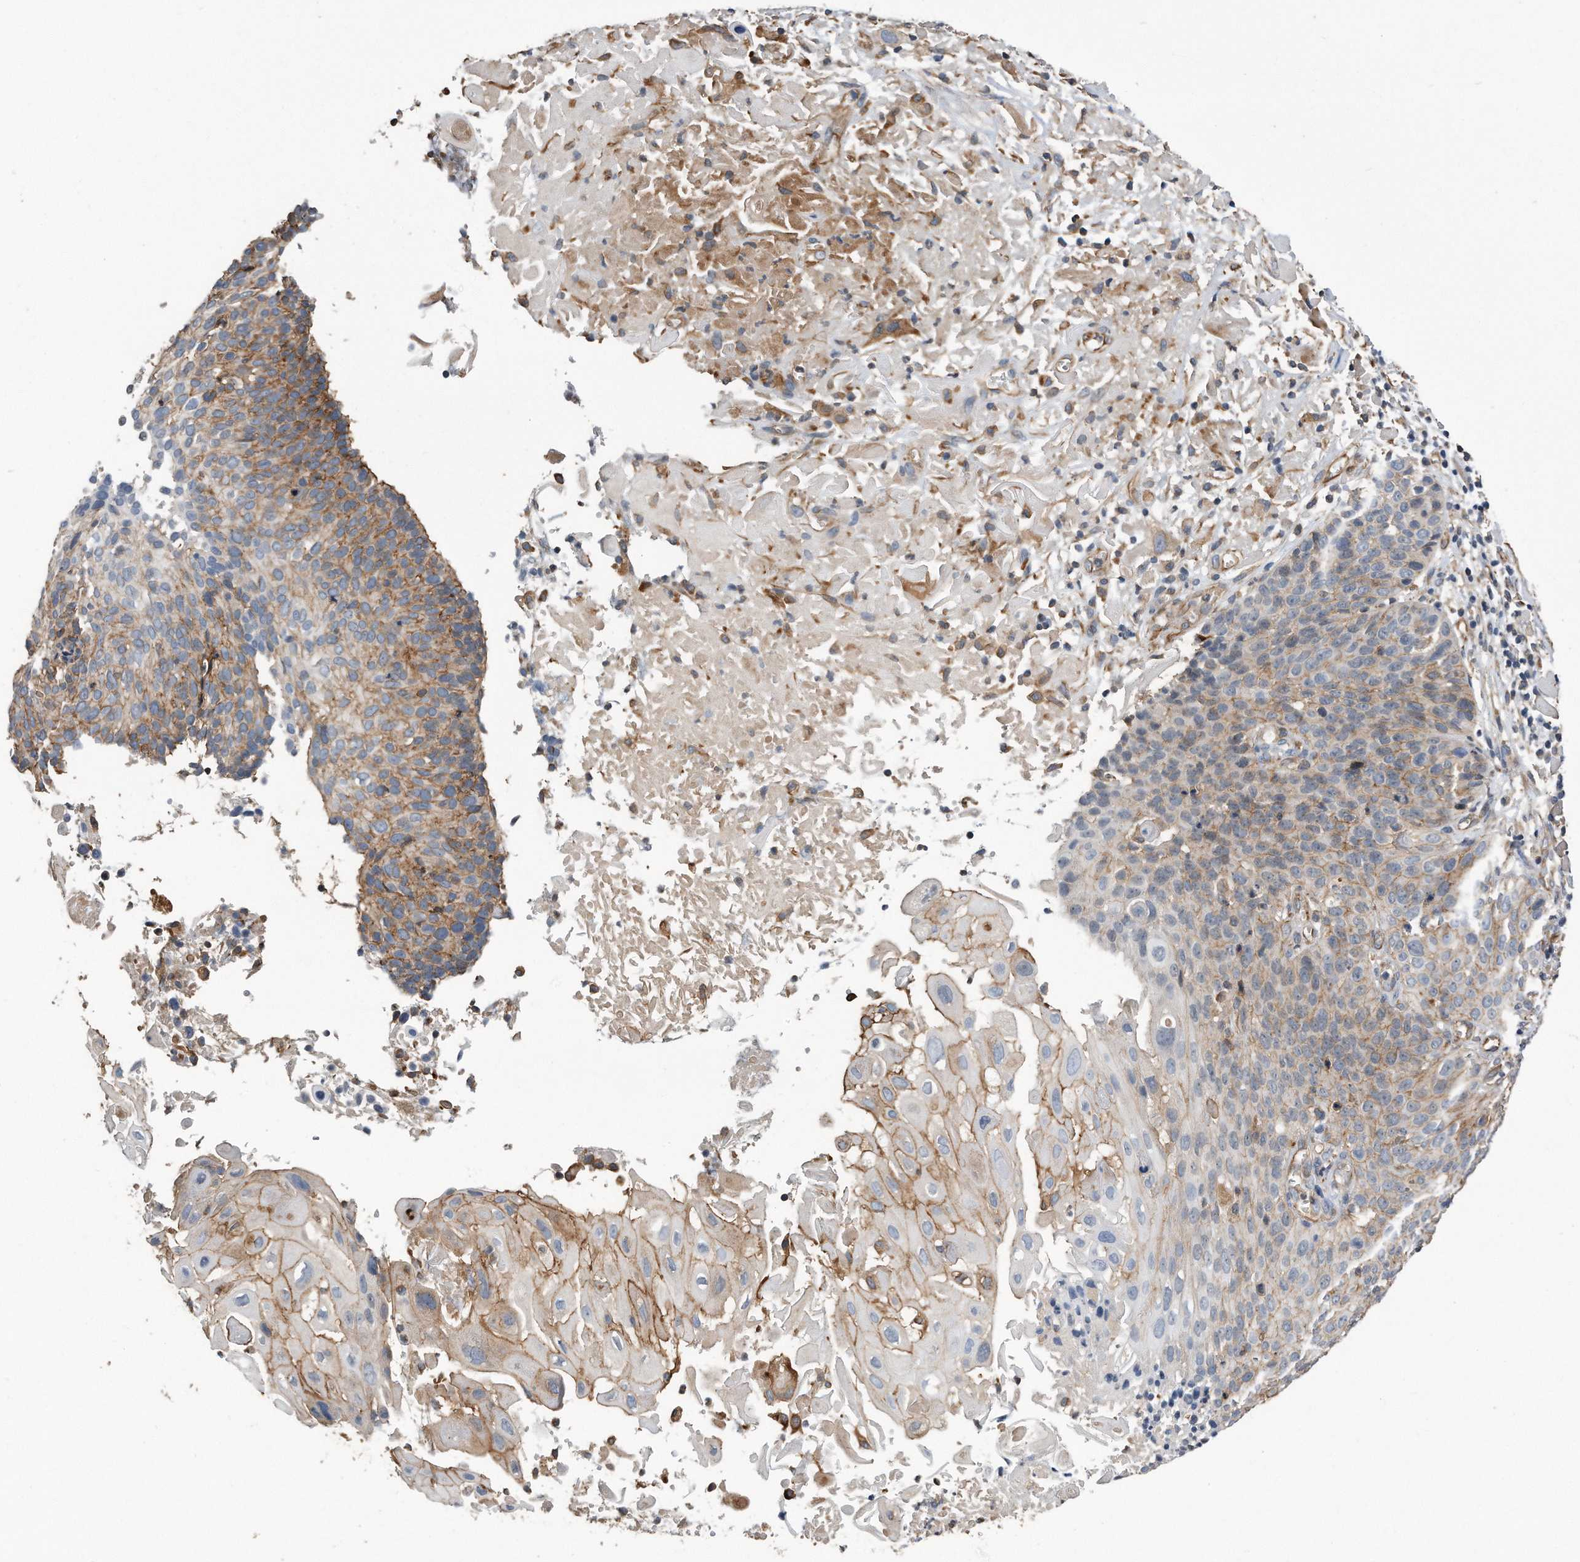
{"staining": {"intensity": "moderate", "quantity": "25%-75%", "location": "cytoplasmic/membranous"}, "tissue": "cervical cancer", "cell_type": "Tumor cells", "image_type": "cancer", "snomed": [{"axis": "morphology", "description": "Squamous cell carcinoma, NOS"}, {"axis": "topography", "description": "Cervix"}], "caption": "Moderate cytoplasmic/membranous positivity is present in approximately 25%-75% of tumor cells in squamous cell carcinoma (cervical). The staining was performed using DAB to visualize the protein expression in brown, while the nuclei were stained in blue with hematoxylin (Magnification: 20x).", "gene": "GPC1", "patient": {"sex": "female", "age": 74}}